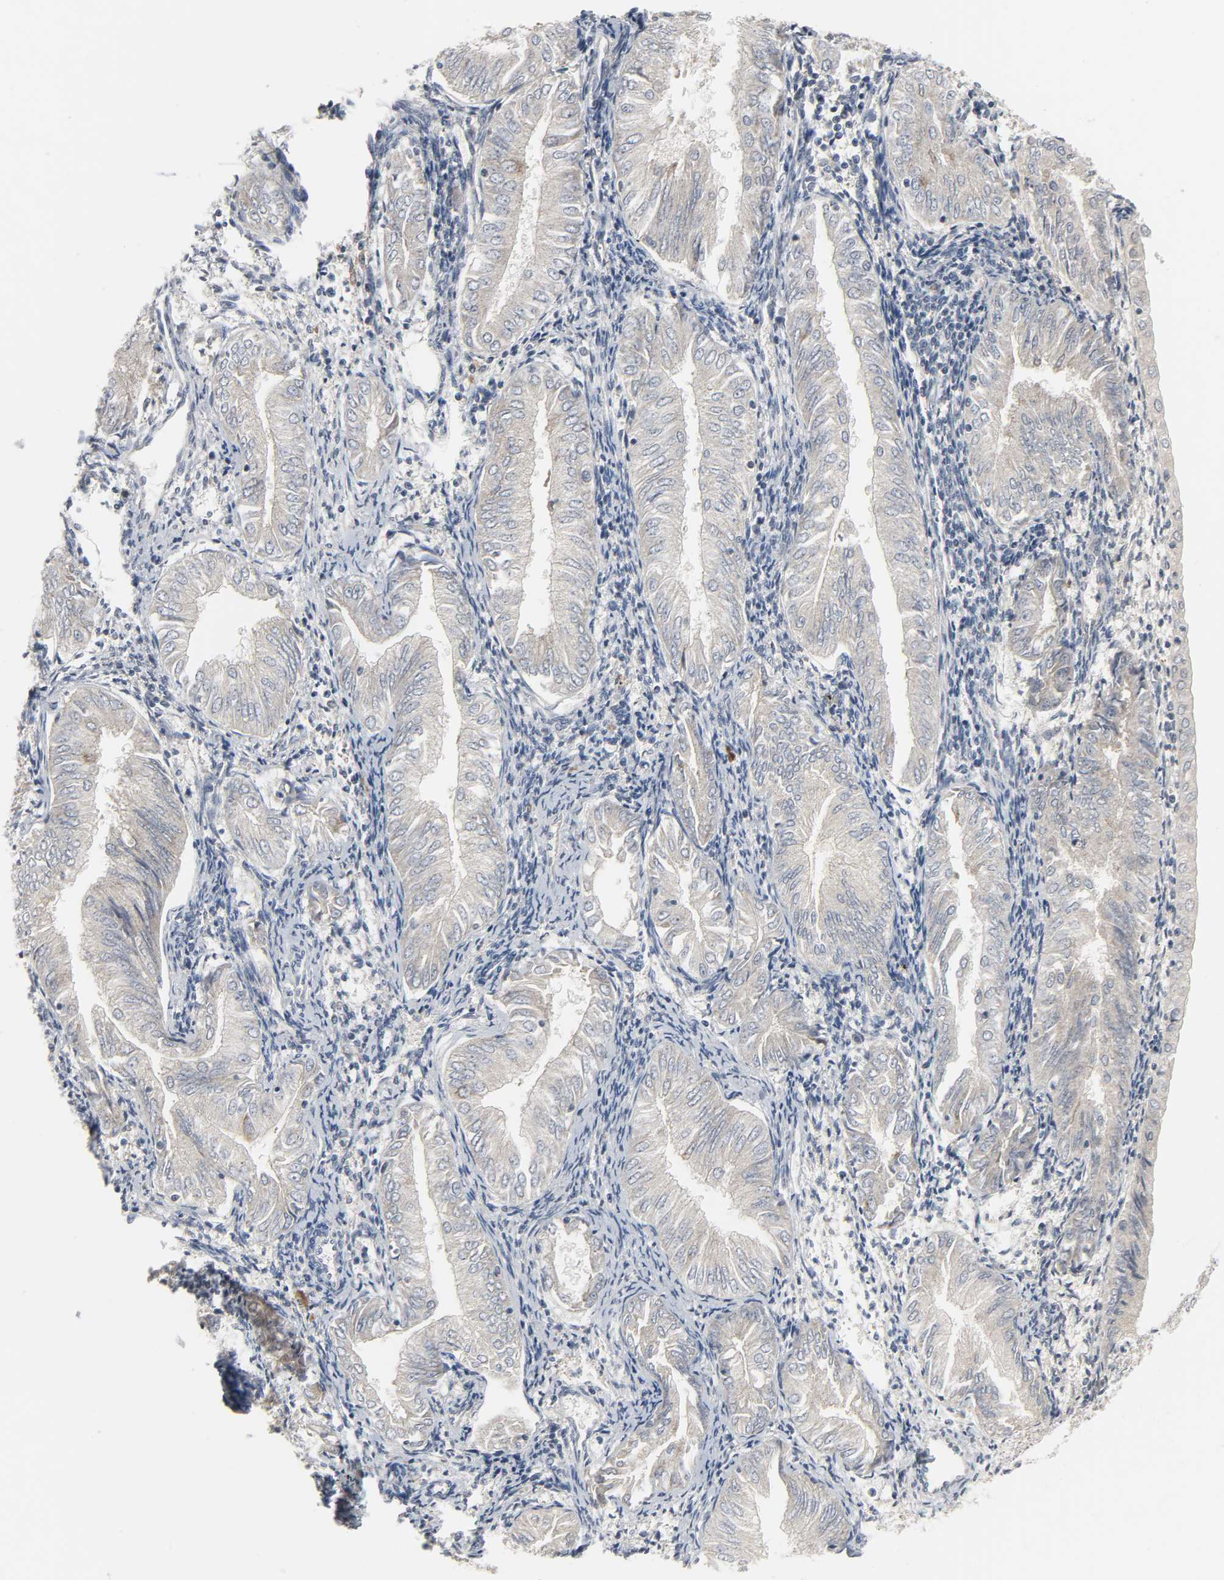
{"staining": {"intensity": "weak", "quantity": ">75%", "location": "cytoplasmic/membranous"}, "tissue": "endometrial cancer", "cell_type": "Tumor cells", "image_type": "cancer", "snomed": [{"axis": "morphology", "description": "Adenocarcinoma, NOS"}, {"axis": "topography", "description": "Endometrium"}], "caption": "Immunohistochemical staining of endometrial cancer exhibits low levels of weak cytoplasmic/membranous protein staining in about >75% of tumor cells.", "gene": "CLIP1", "patient": {"sex": "female", "age": 53}}